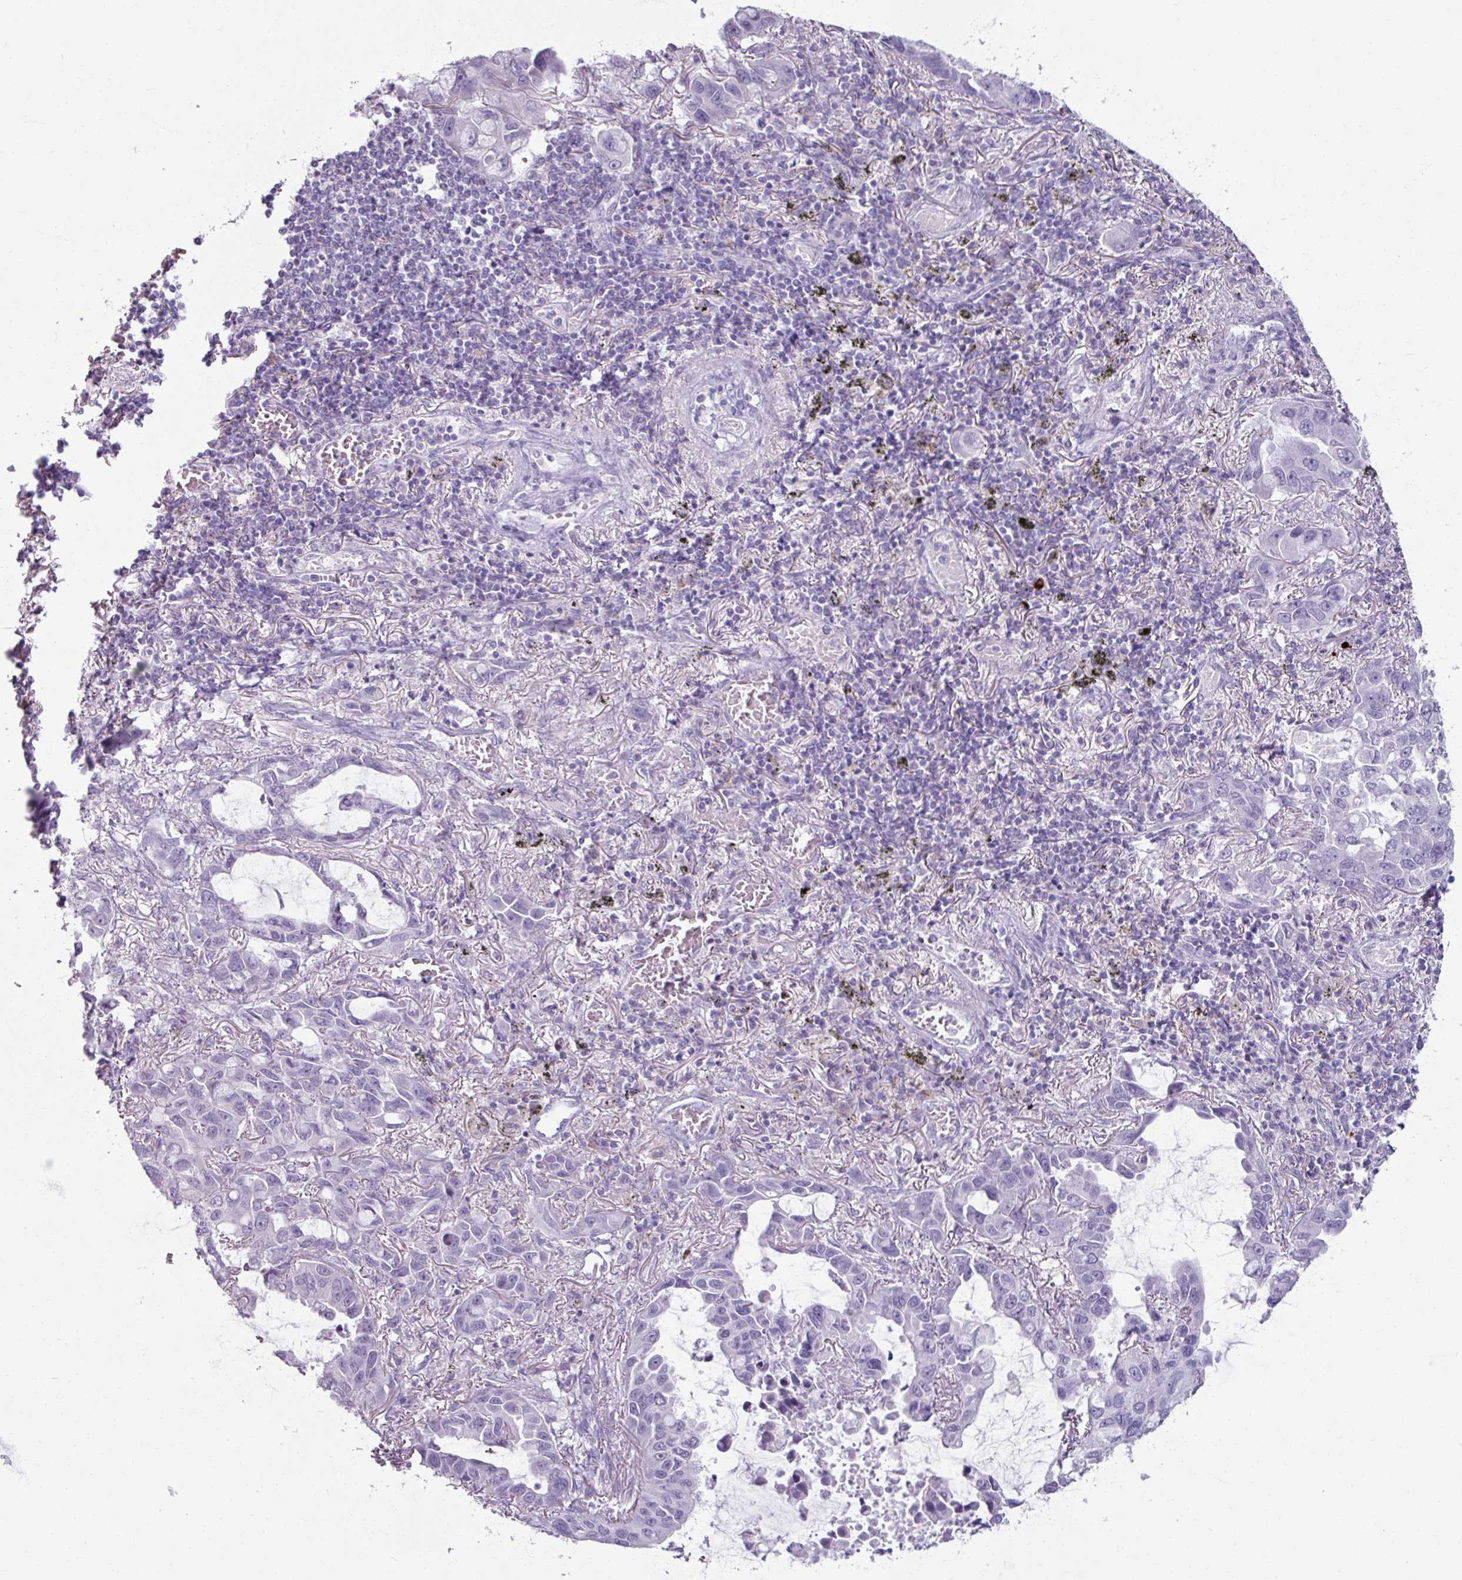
{"staining": {"intensity": "negative", "quantity": "none", "location": "none"}, "tissue": "lung cancer", "cell_type": "Tumor cells", "image_type": "cancer", "snomed": [{"axis": "morphology", "description": "Adenocarcinoma, NOS"}, {"axis": "topography", "description": "Lung"}], "caption": "This is a histopathology image of immunohistochemistry staining of lung cancer, which shows no staining in tumor cells.", "gene": "SLC27A5", "patient": {"sex": "male", "age": 64}}